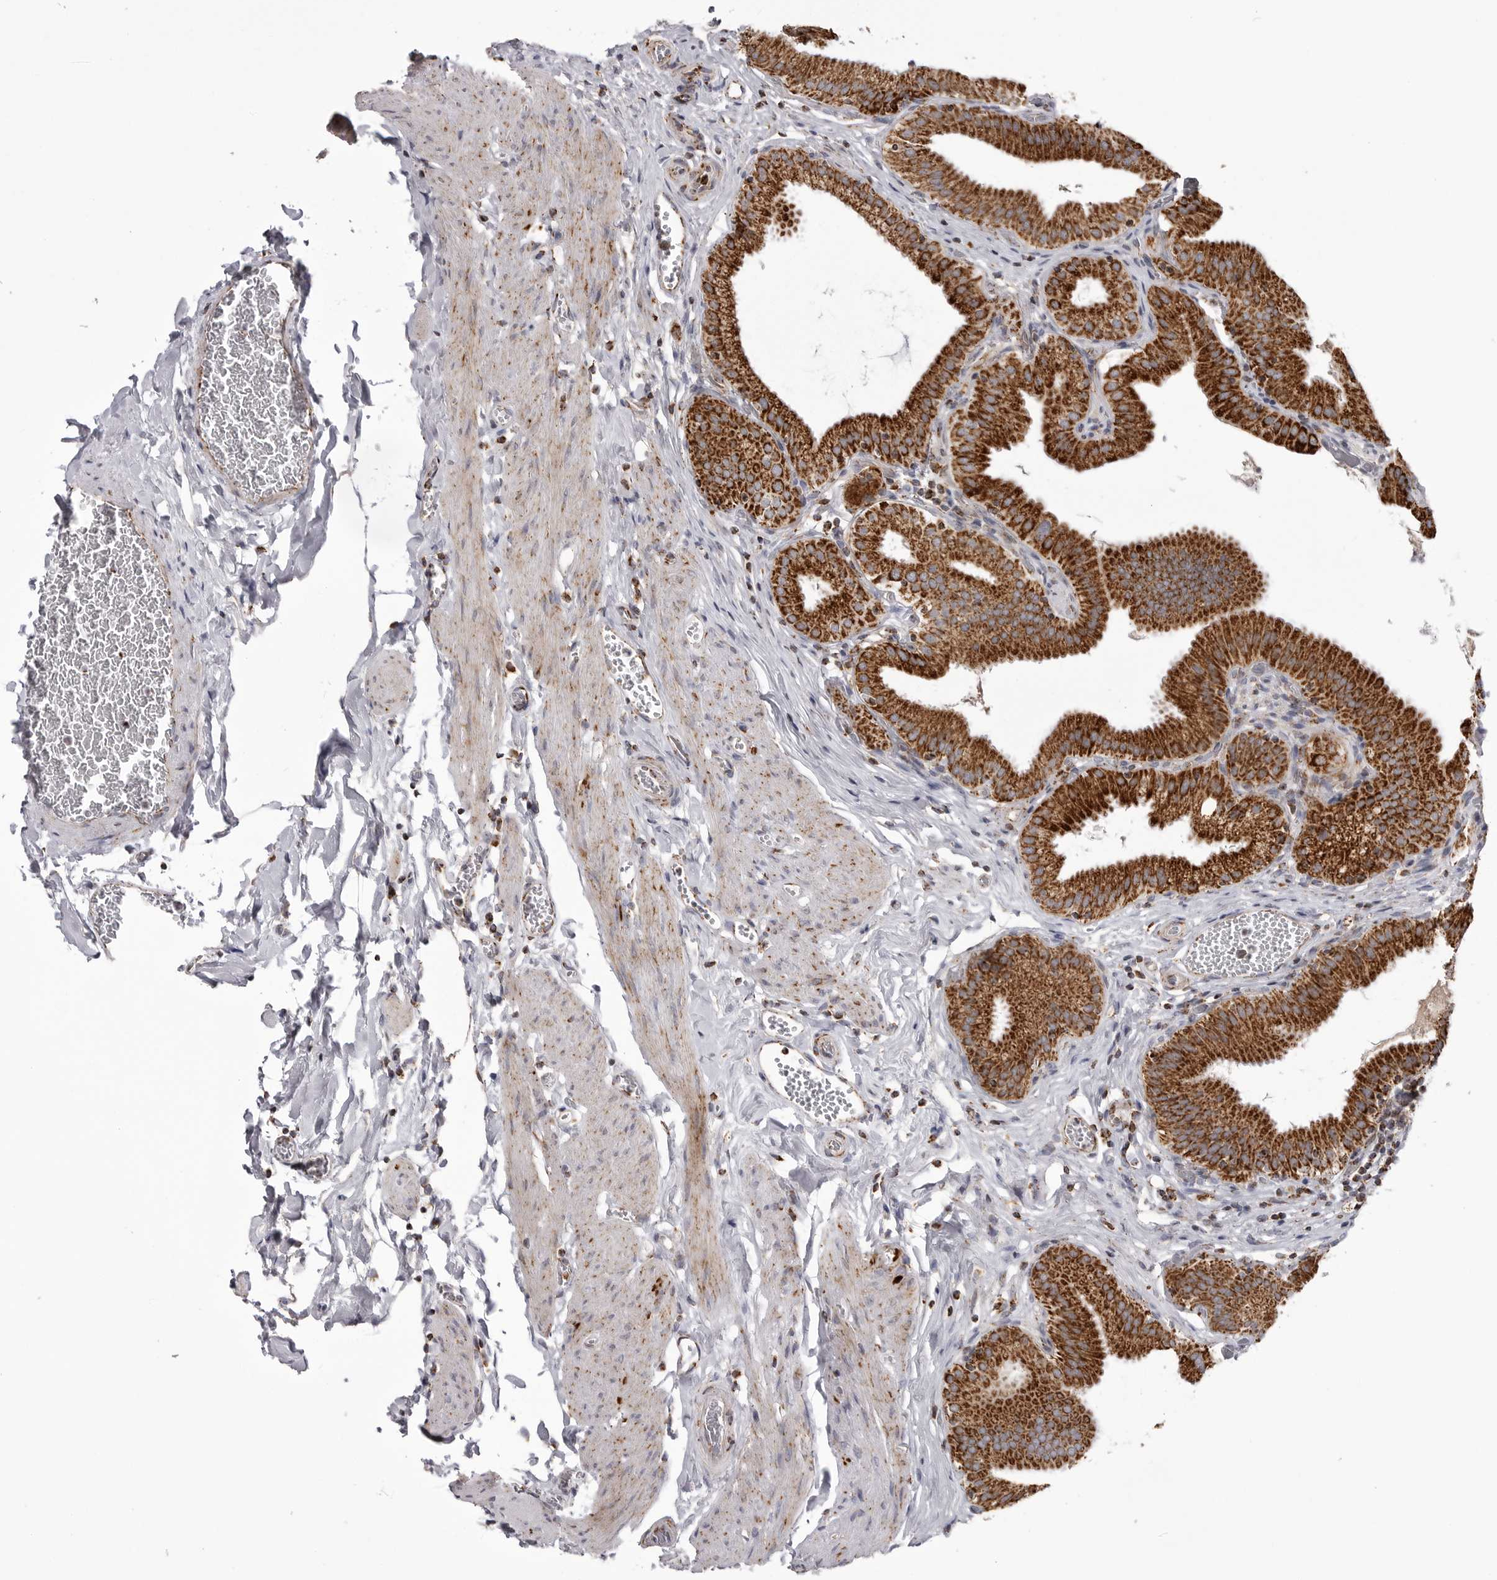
{"staining": {"intensity": "strong", "quantity": ">75%", "location": "cytoplasmic/membranous"}, "tissue": "gallbladder", "cell_type": "Glandular cells", "image_type": "normal", "snomed": [{"axis": "morphology", "description": "Normal tissue, NOS"}, {"axis": "topography", "description": "Gallbladder"}], "caption": "A brown stain shows strong cytoplasmic/membranous staining of a protein in glandular cells of normal human gallbladder. The staining was performed using DAB to visualize the protein expression in brown, while the nuclei were stained in blue with hematoxylin (Magnification: 20x).", "gene": "TUFM", "patient": {"sex": "male", "age": 54}}